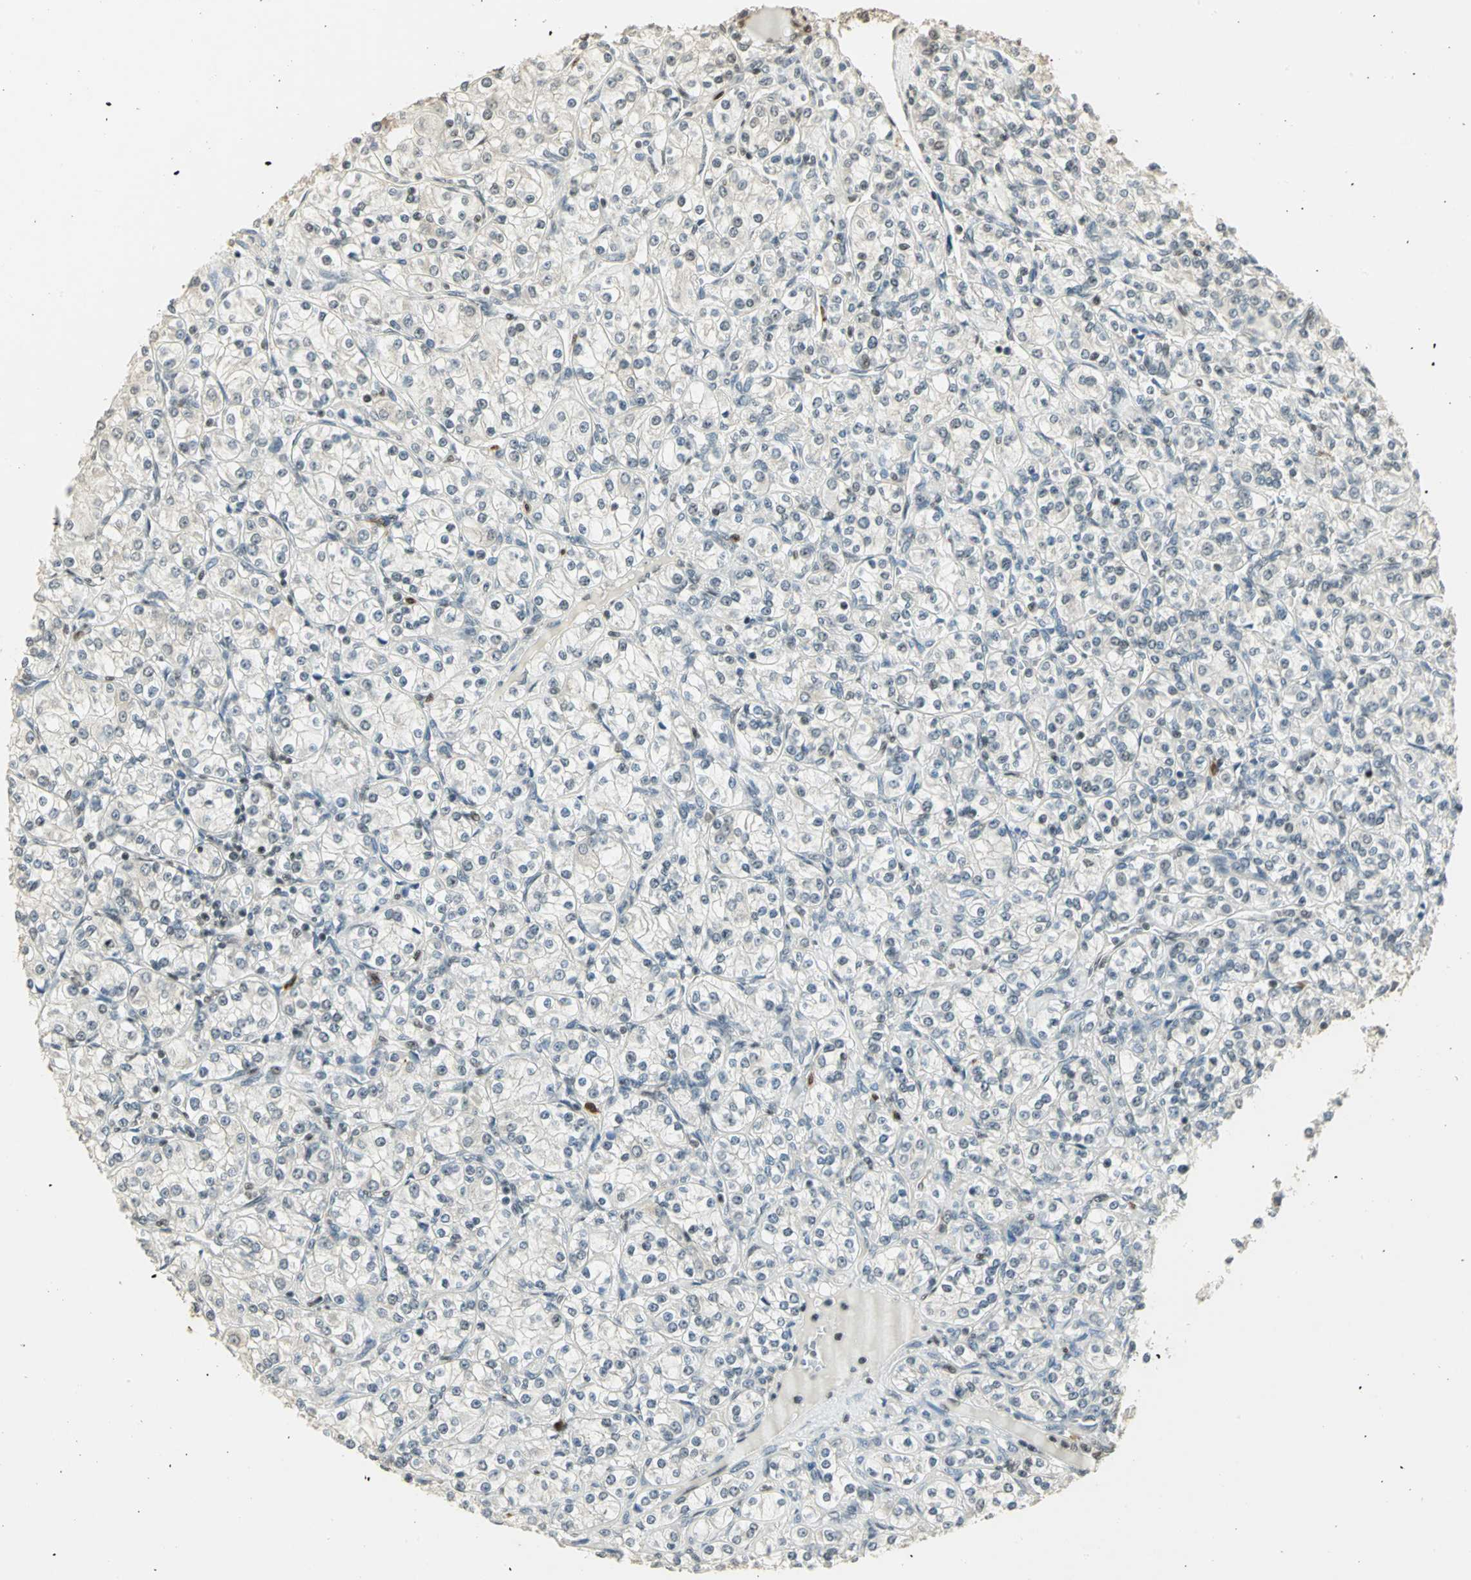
{"staining": {"intensity": "negative", "quantity": "none", "location": "none"}, "tissue": "renal cancer", "cell_type": "Tumor cells", "image_type": "cancer", "snomed": [{"axis": "morphology", "description": "Adenocarcinoma, NOS"}, {"axis": "topography", "description": "Kidney"}], "caption": "This is an immunohistochemistry photomicrograph of human adenocarcinoma (renal). There is no positivity in tumor cells.", "gene": "ELF1", "patient": {"sex": "male", "age": 77}}